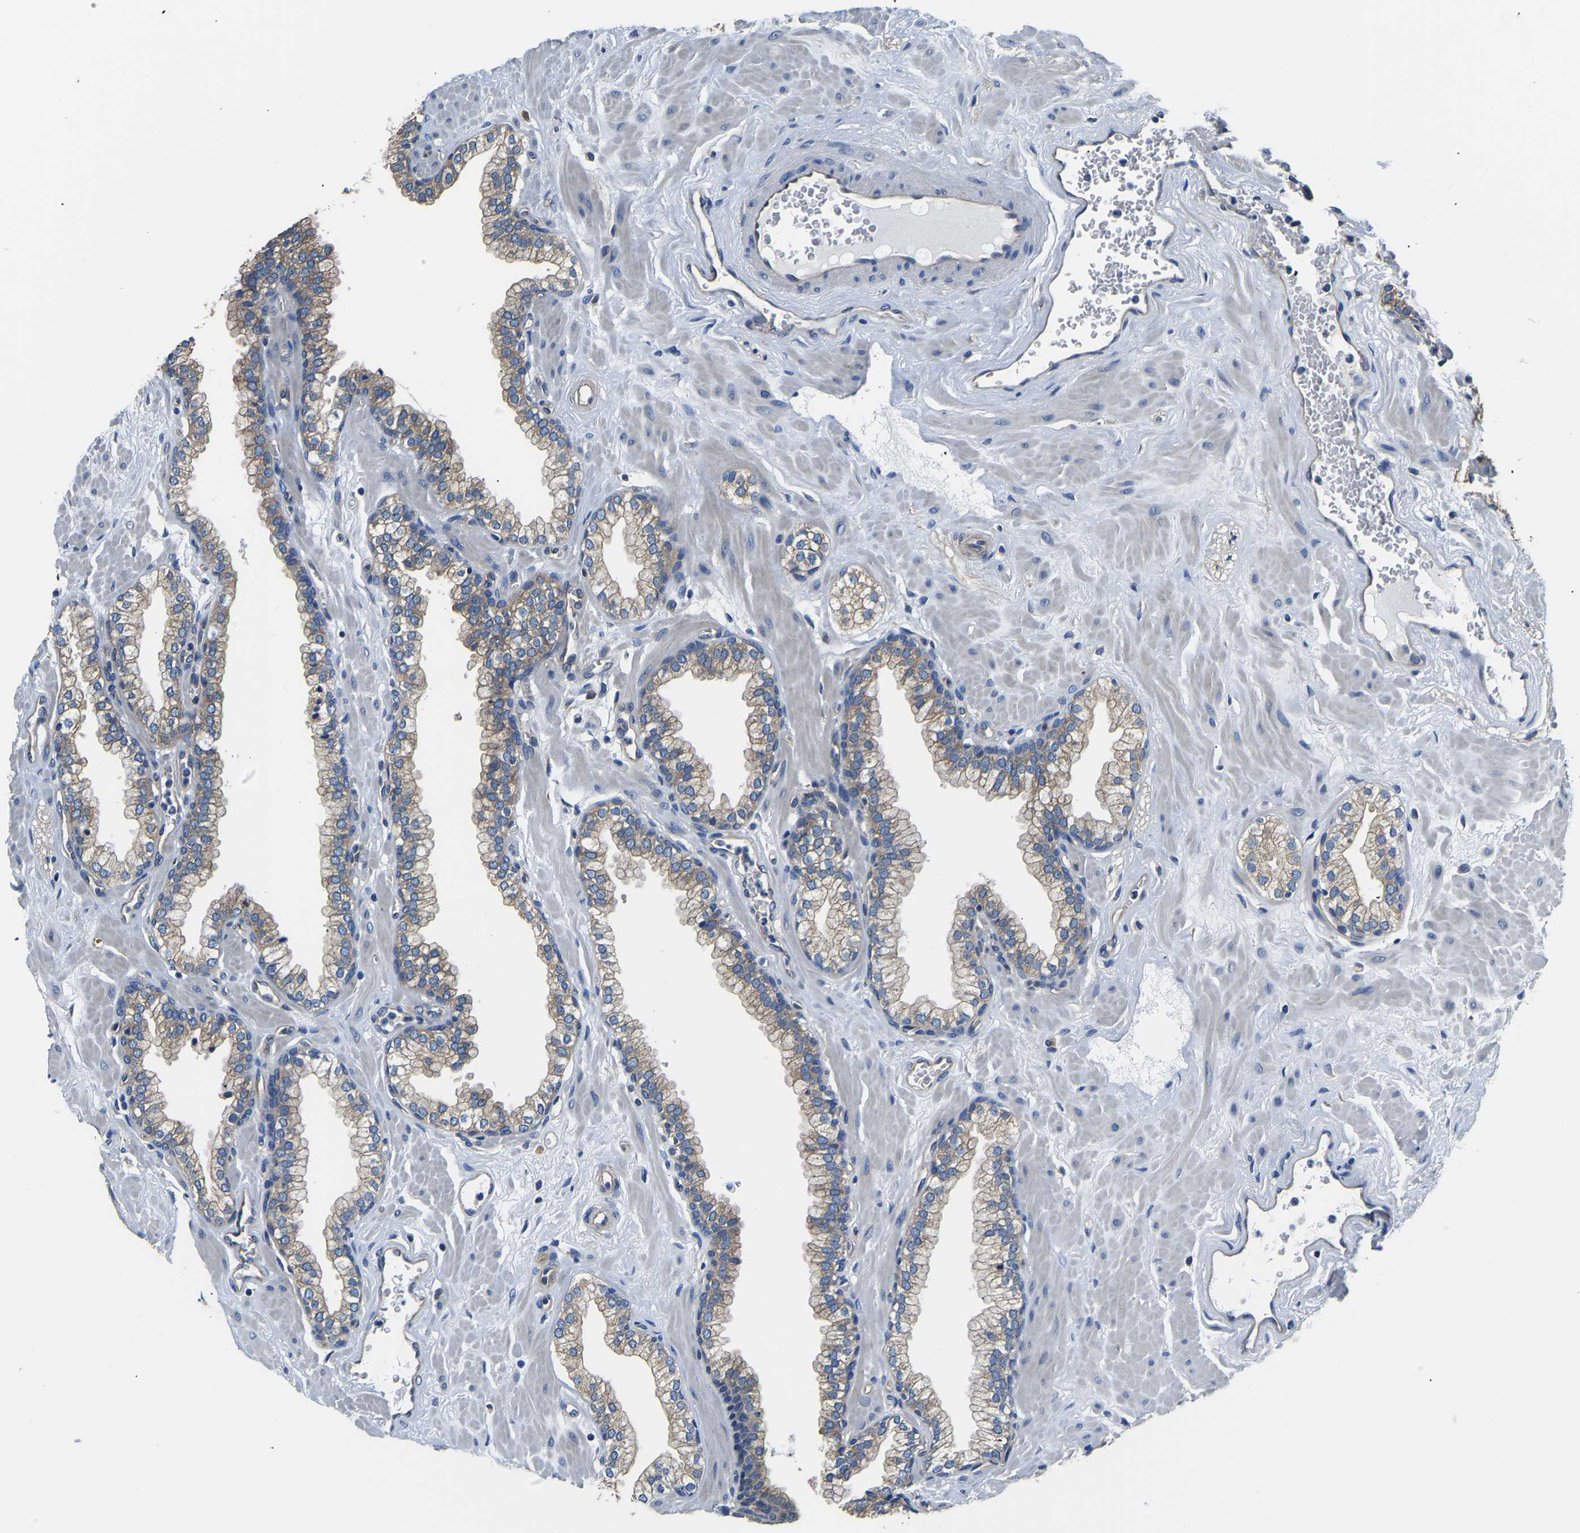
{"staining": {"intensity": "moderate", "quantity": ">75%", "location": "cytoplasmic/membranous"}, "tissue": "prostate", "cell_type": "Glandular cells", "image_type": "normal", "snomed": [{"axis": "morphology", "description": "Normal tissue, NOS"}, {"axis": "morphology", "description": "Urothelial carcinoma, Low grade"}, {"axis": "topography", "description": "Urinary bladder"}, {"axis": "topography", "description": "Prostate"}], "caption": "Immunohistochemistry of benign prostate displays medium levels of moderate cytoplasmic/membranous positivity in approximately >75% of glandular cells.", "gene": "CSDE1", "patient": {"sex": "male", "age": 60}}